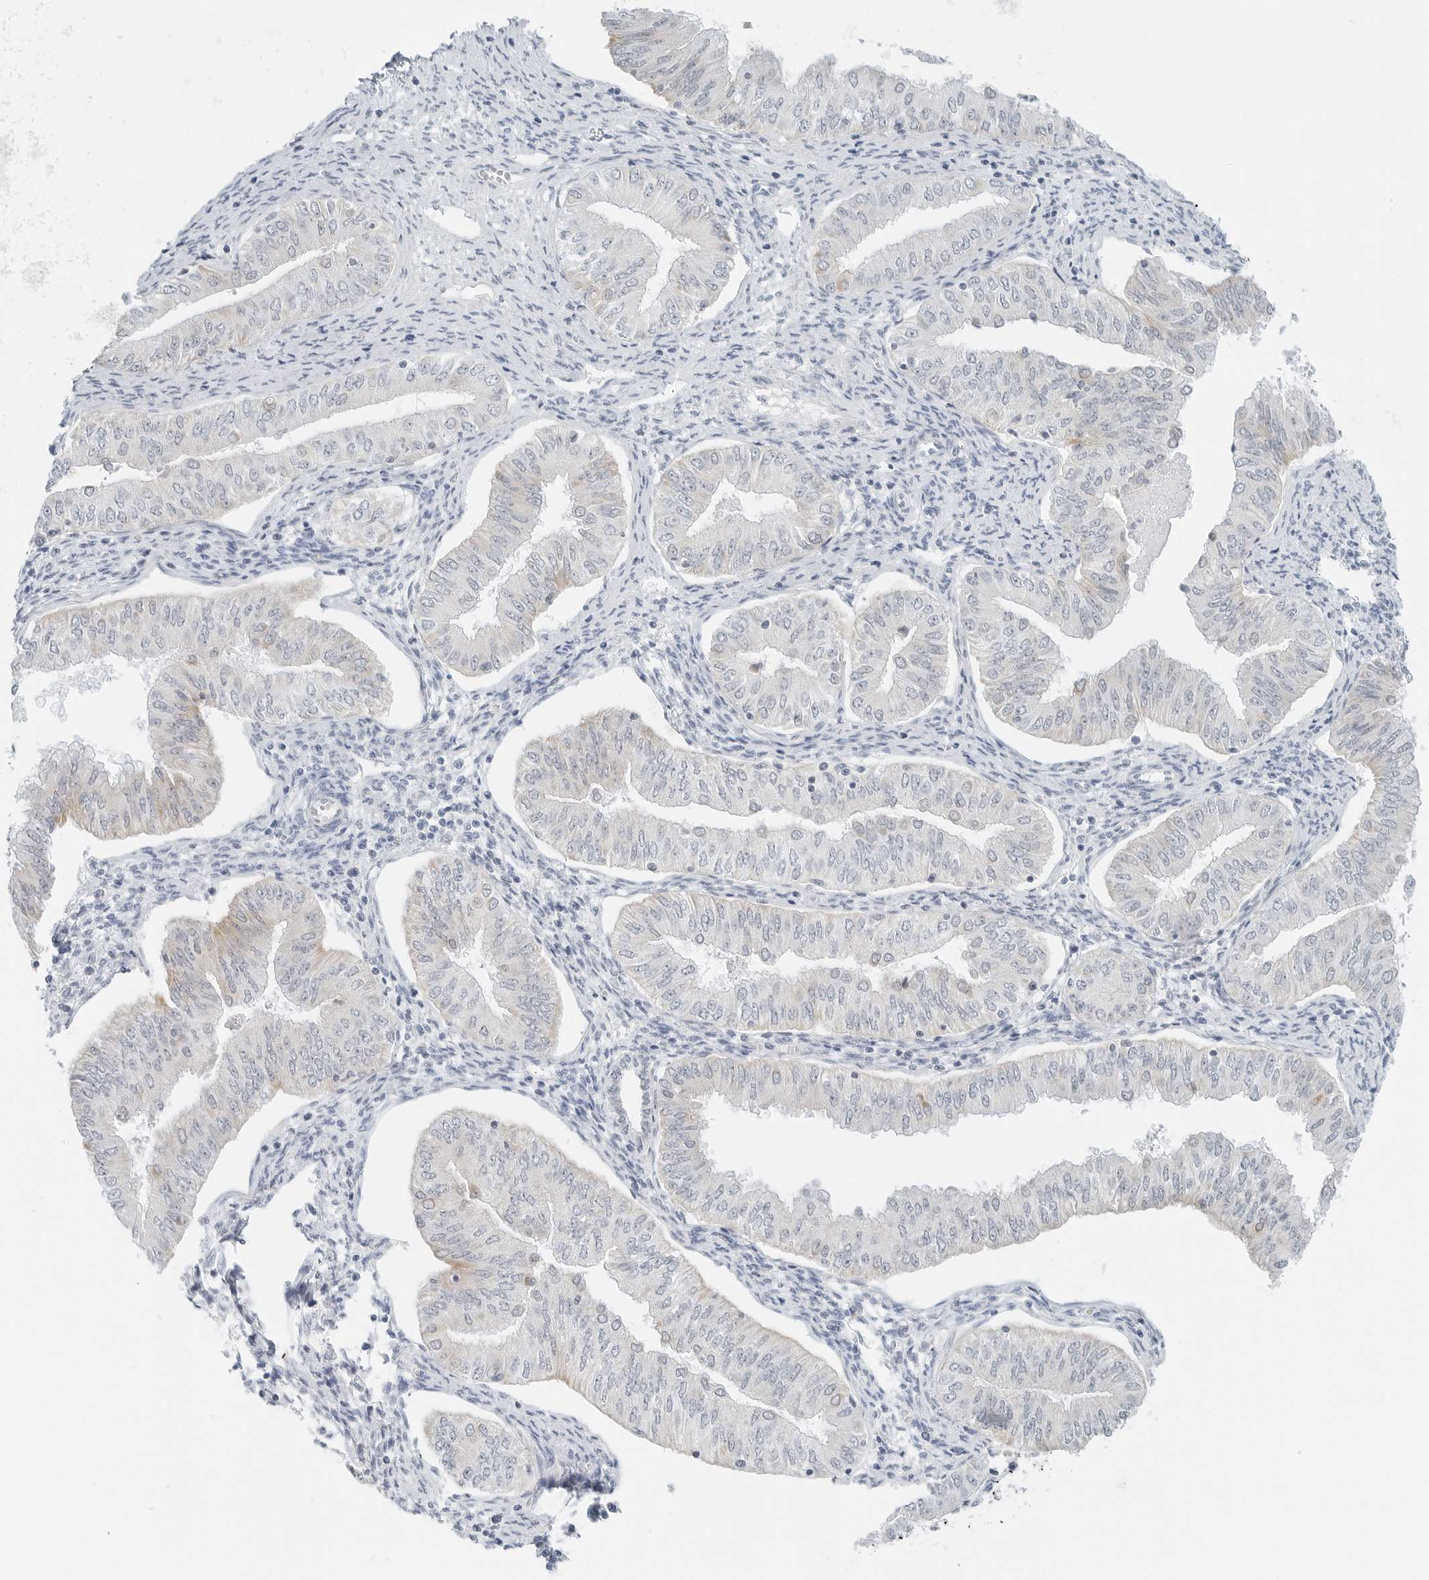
{"staining": {"intensity": "negative", "quantity": "none", "location": "none"}, "tissue": "endometrial cancer", "cell_type": "Tumor cells", "image_type": "cancer", "snomed": [{"axis": "morphology", "description": "Normal tissue, NOS"}, {"axis": "morphology", "description": "Adenocarcinoma, NOS"}, {"axis": "topography", "description": "Endometrium"}], "caption": "Adenocarcinoma (endometrial) stained for a protein using IHC displays no expression tumor cells.", "gene": "CCSAP", "patient": {"sex": "female", "age": 53}}